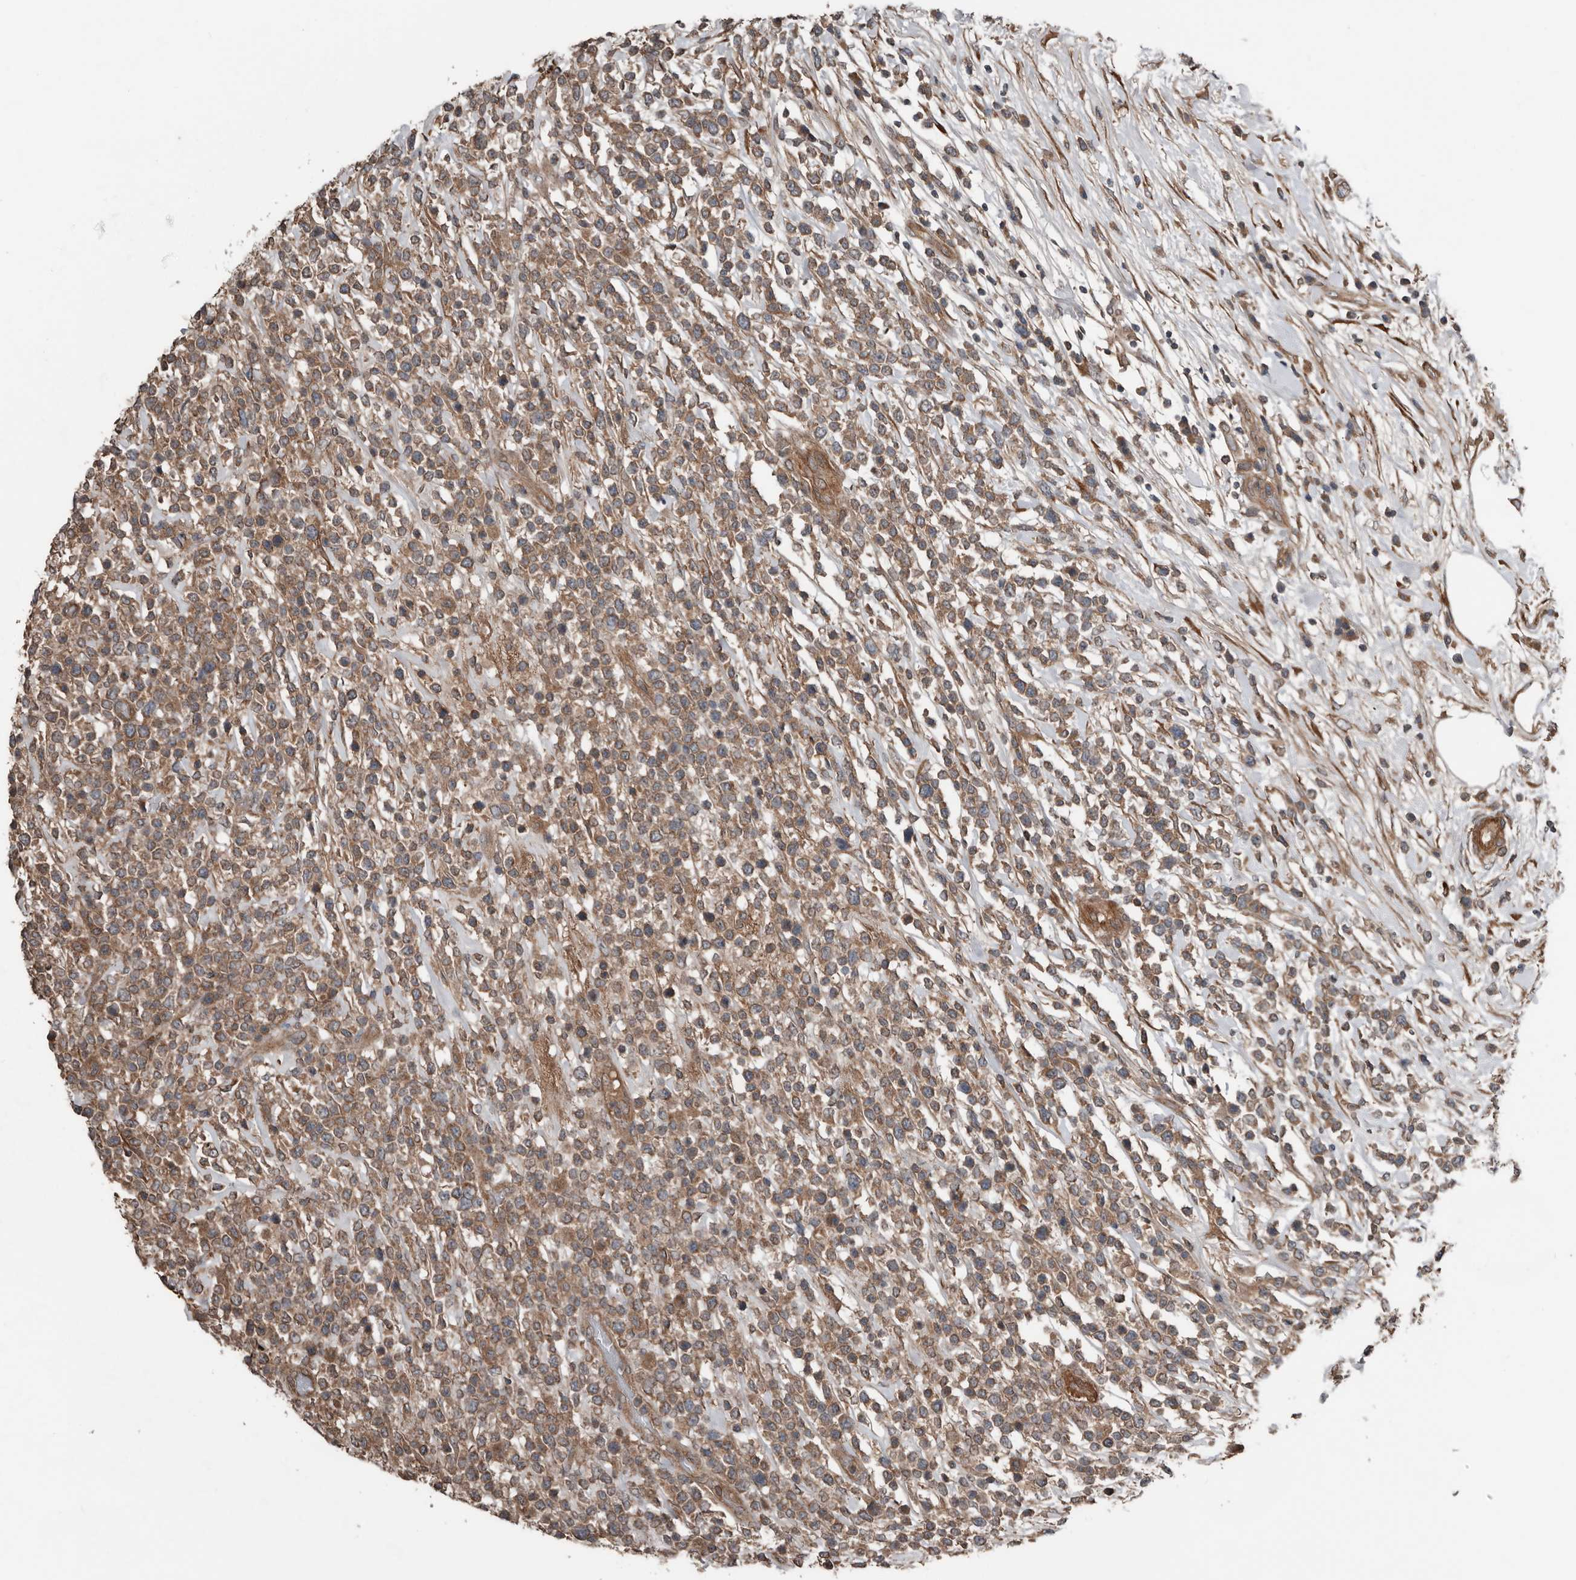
{"staining": {"intensity": "moderate", "quantity": ">75%", "location": "cytoplasmic/membranous"}, "tissue": "lymphoma", "cell_type": "Tumor cells", "image_type": "cancer", "snomed": [{"axis": "morphology", "description": "Malignant lymphoma, non-Hodgkin's type, High grade"}, {"axis": "topography", "description": "Colon"}], "caption": "Protein staining shows moderate cytoplasmic/membranous expression in approximately >75% of tumor cells in high-grade malignant lymphoma, non-Hodgkin's type. (DAB (3,3'-diaminobenzidine) IHC, brown staining for protein, blue staining for nuclei).", "gene": "DNAJB4", "patient": {"sex": "female", "age": 53}}